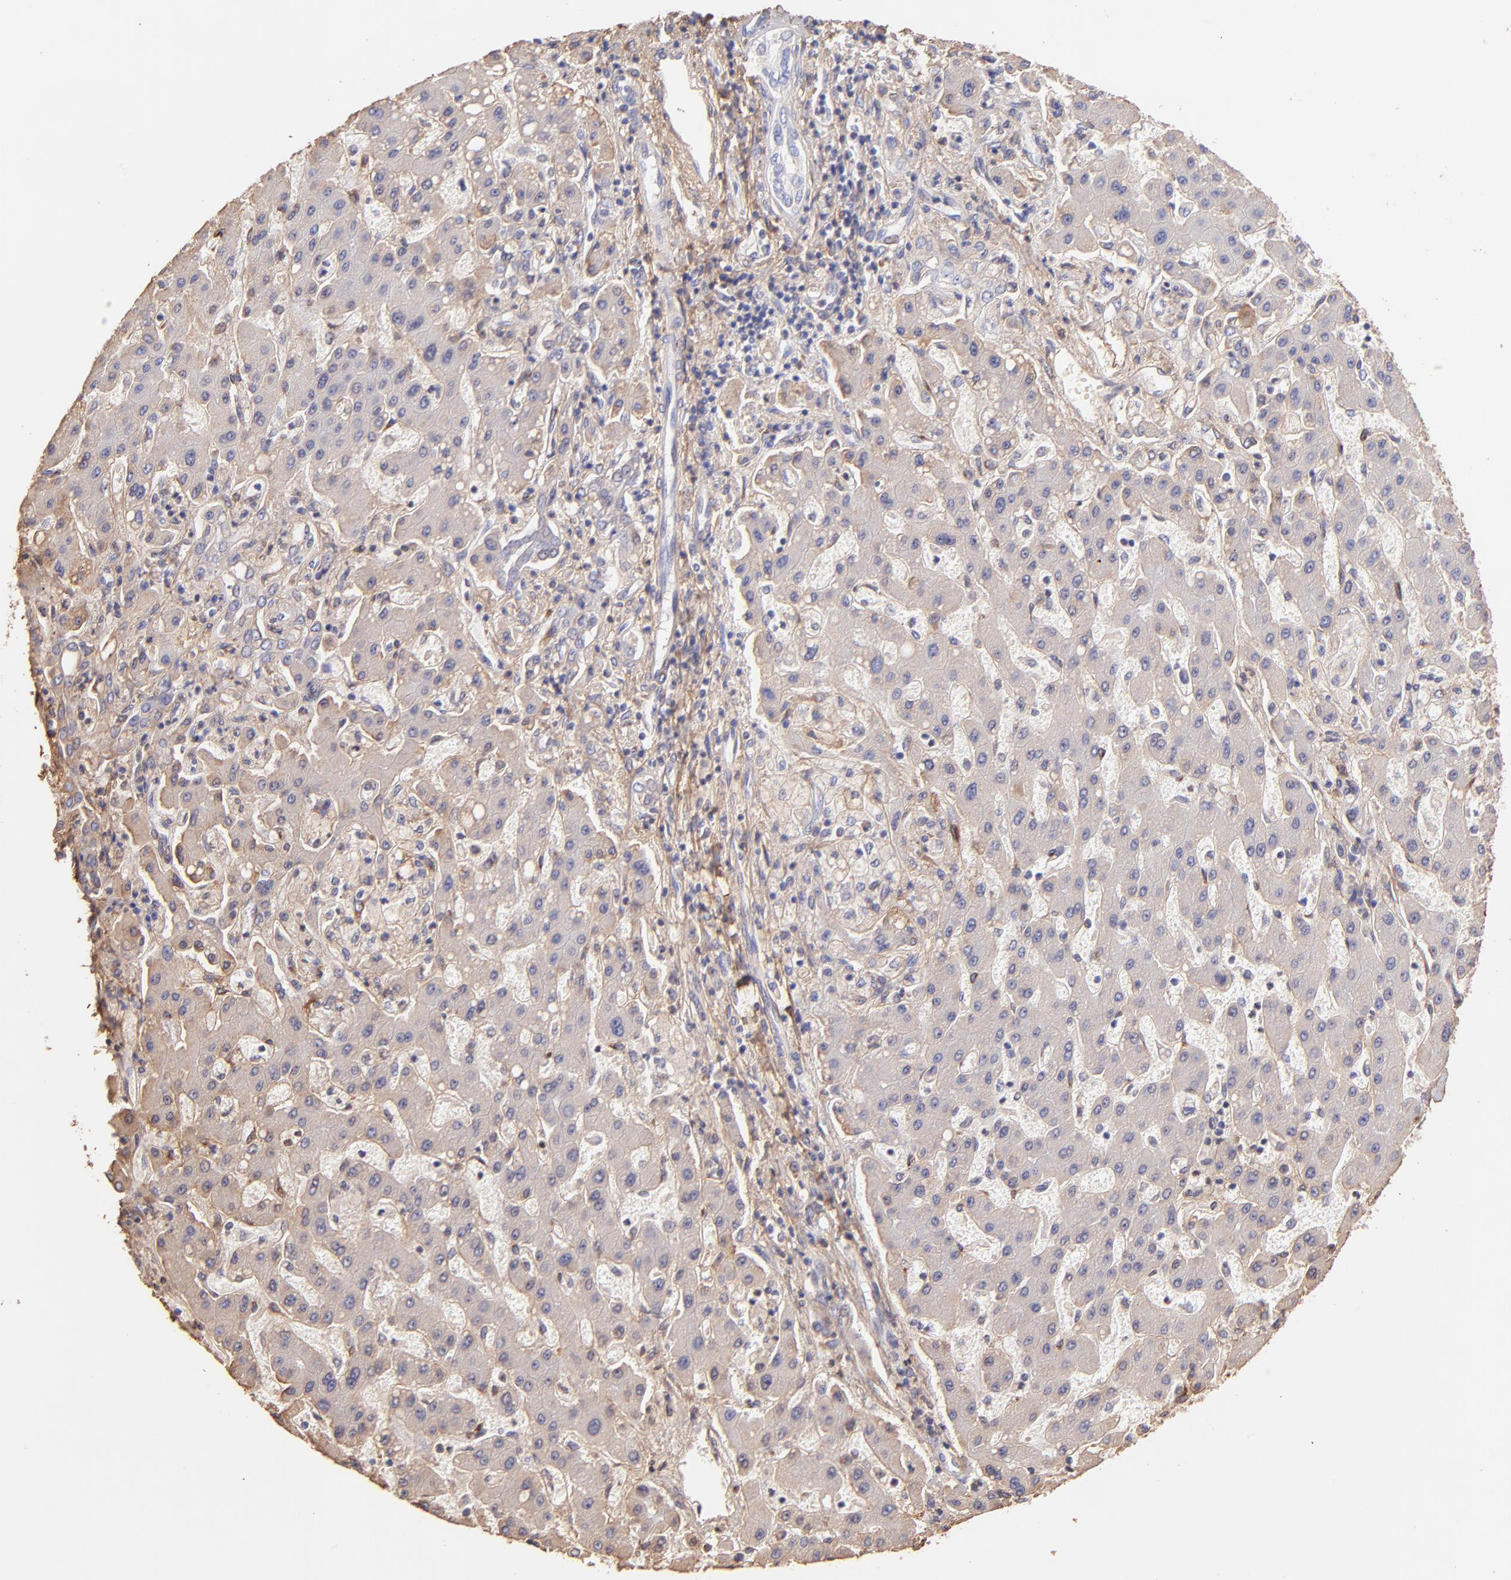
{"staining": {"intensity": "negative", "quantity": "none", "location": "none"}, "tissue": "liver cancer", "cell_type": "Tumor cells", "image_type": "cancer", "snomed": [{"axis": "morphology", "description": "Cholangiocarcinoma"}, {"axis": "topography", "description": "Liver"}], "caption": "Liver cancer (cholangiocarcinoma) was stained to show a protein in brown. There is no significant positivity in tumor cells.", "gene": "BGN", "patient": {"sex": "male", "age": 50}}